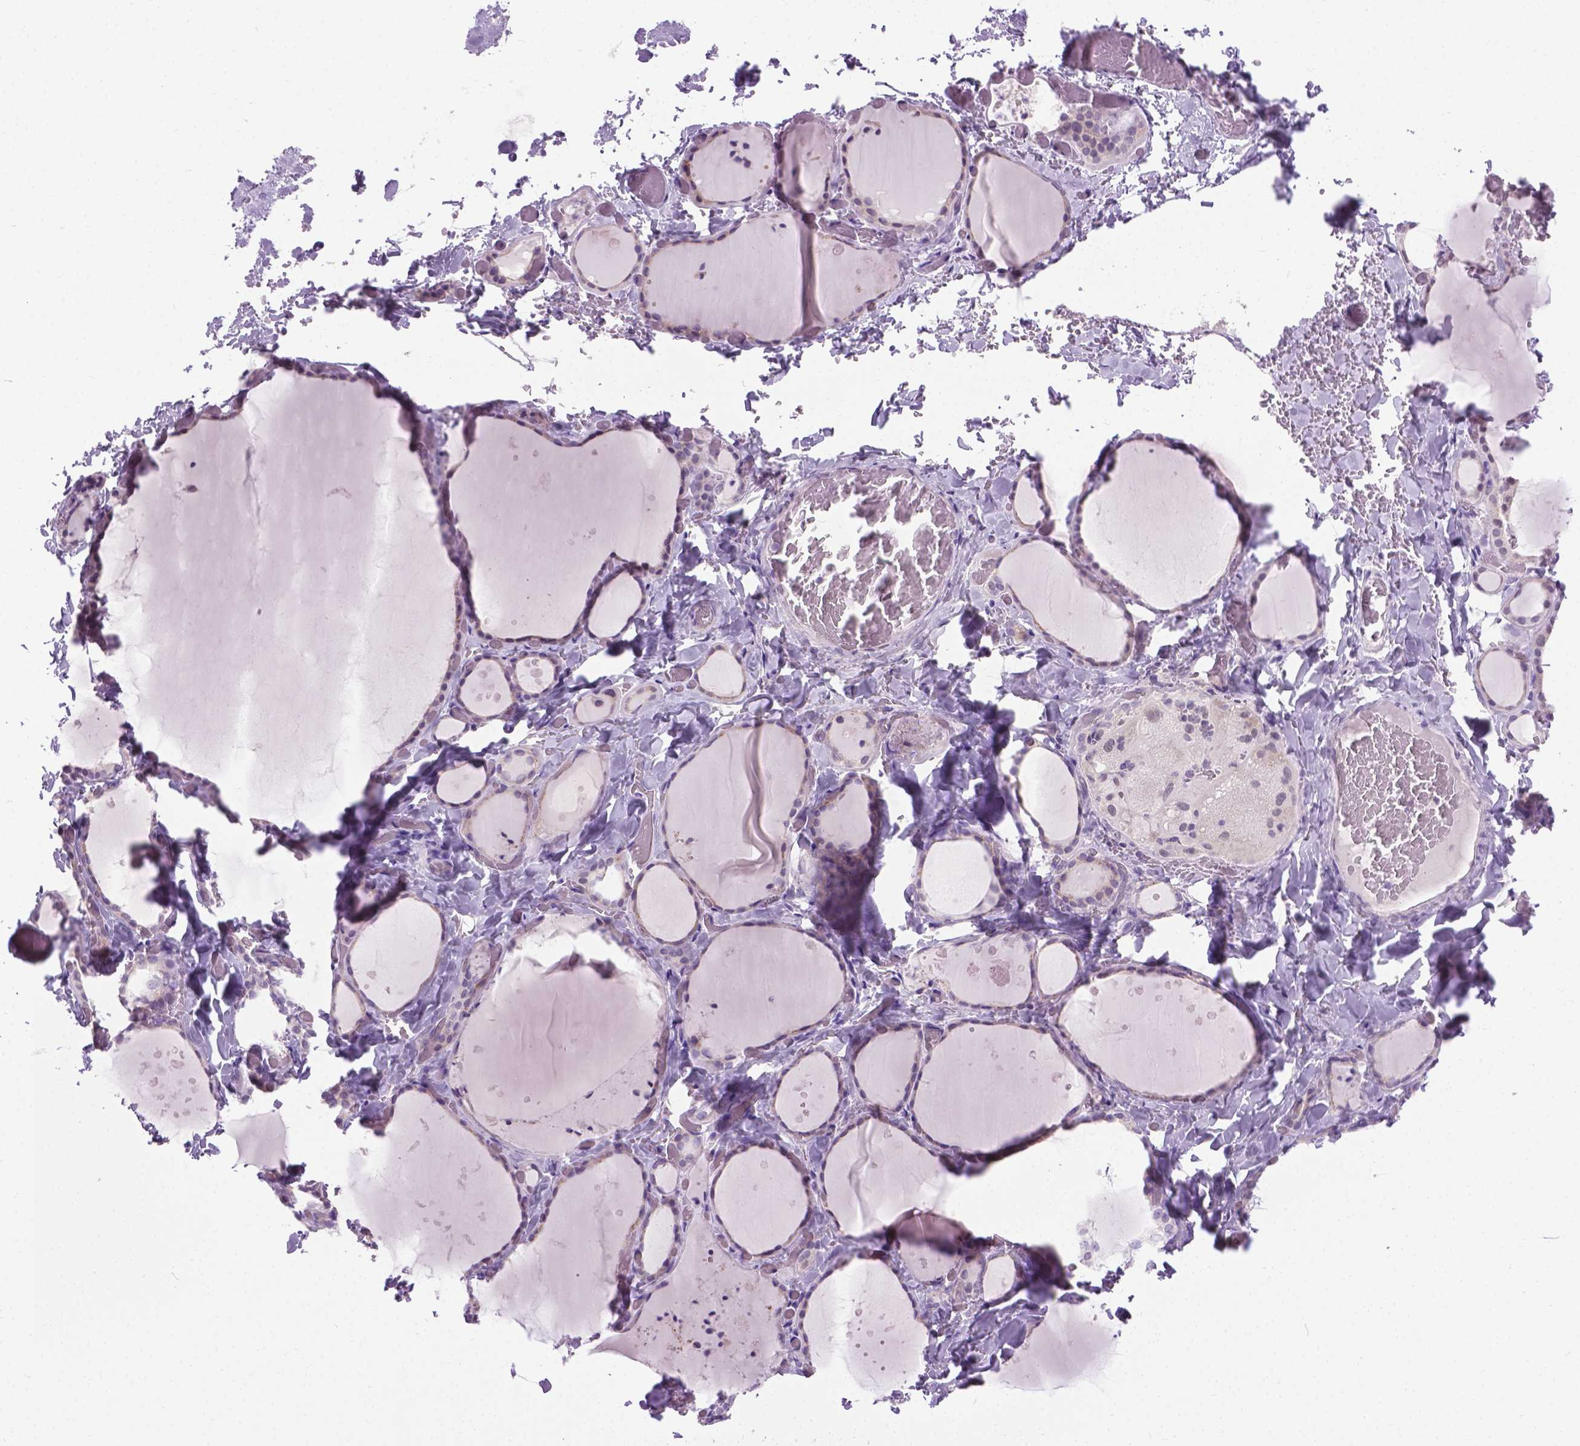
{"staining": {"intensity": "negative", "quantity": "none", "location": "none"}, "tissue": "thyroid gland", "cell_type": "Glandular cells", "image_type": "normal", "snomed": [{"axis": "morphology", "description": "Normal tissue, NOS"}, {"axis": "topography", "description": "Thyroid gland"}], "caption": "Histopathology image shows no protein expression in glandular cells of normal thyroid gland. (IHC, brightfield microscopy, high magnification).", "gene": "APCDD1L", "patient": {"sex": "female", "age": 36}}